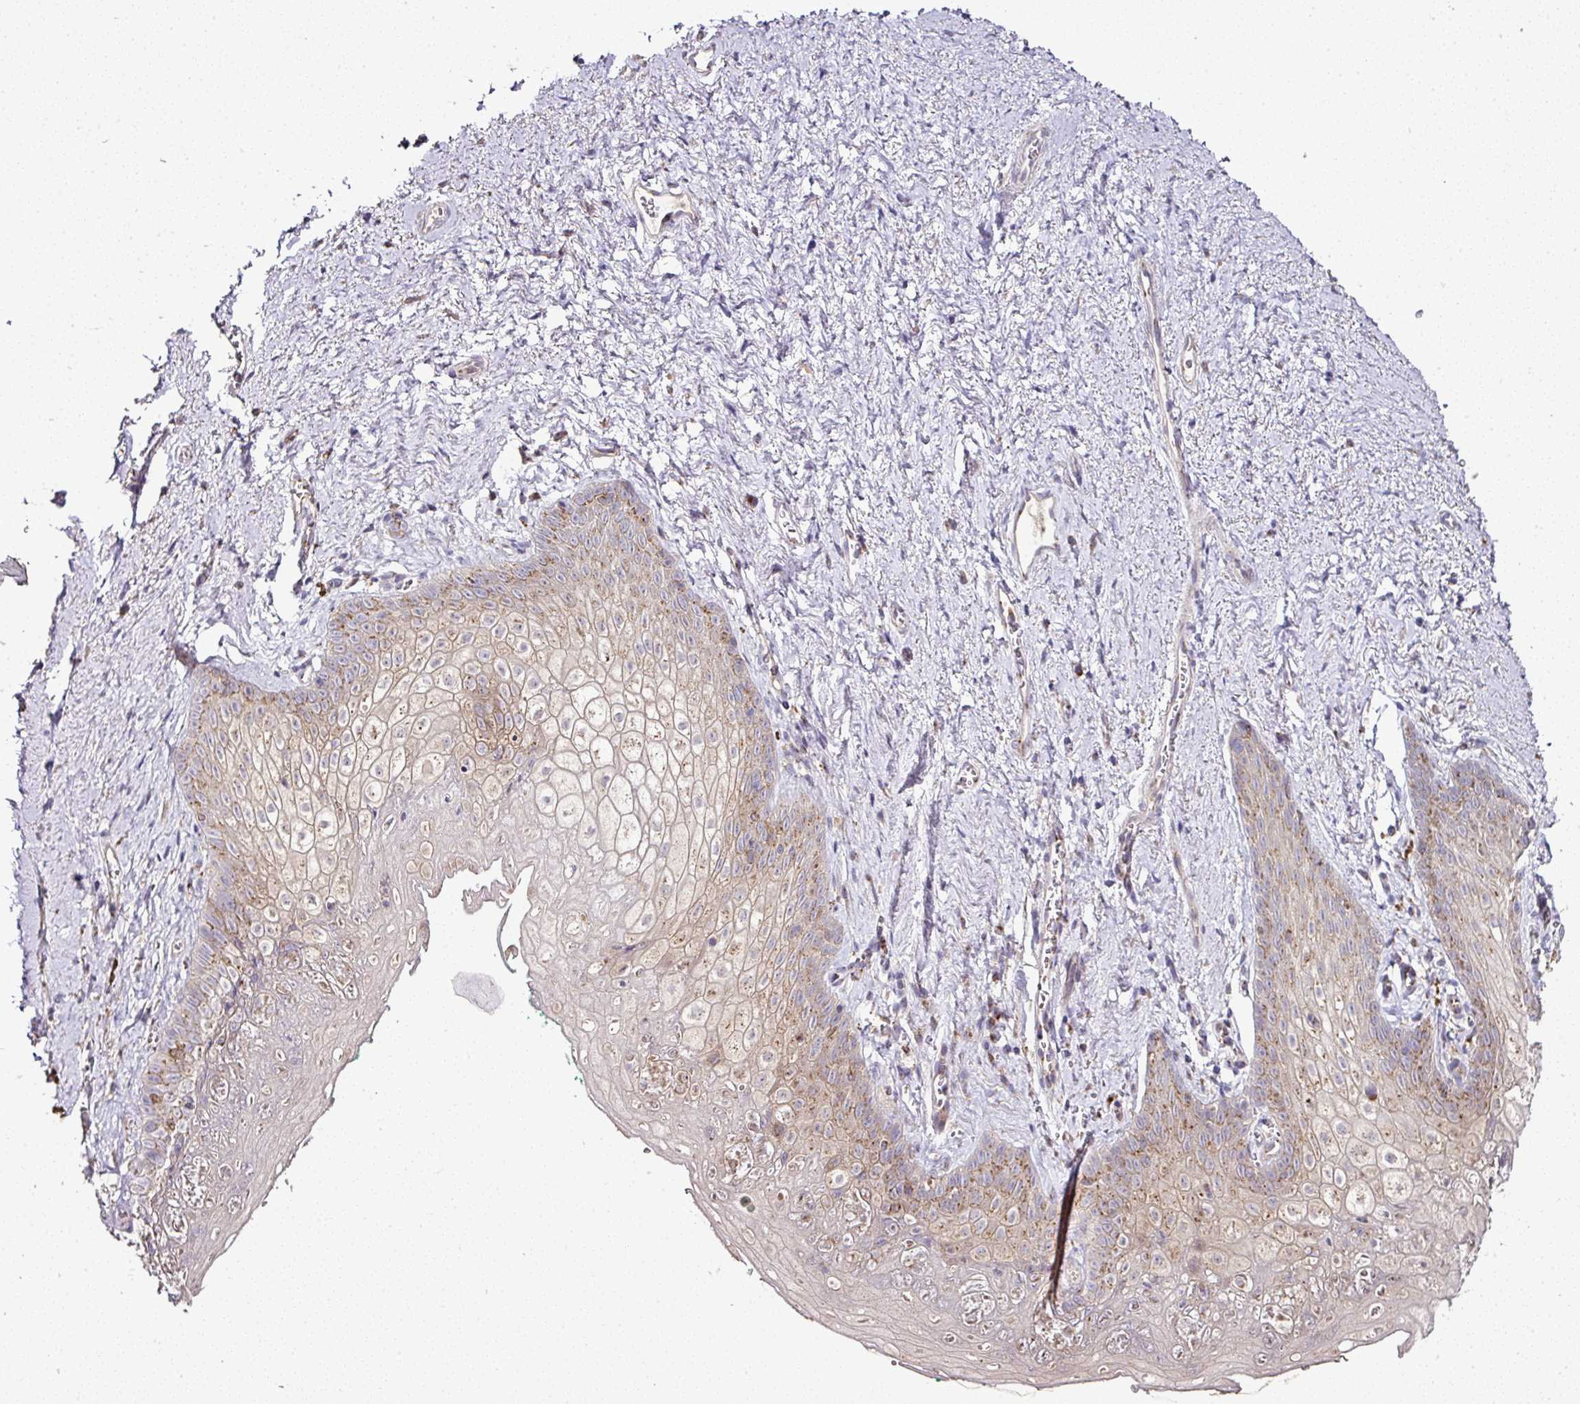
{"staining": {"intensity": "moderate", "quantity": "<25%", "location": "cytoplasmic/membranous"}, "tissue": "vagina", "cell_type": "Squamous epithelial cells", "image_type": "normal", "snomed": [{"axis": "morphology", "description": "Normal tissue, NOS"}, {"axis": "topography", "description": "Vulva"}, {"axis": "topography", "description": "Vagina"}, {"axis": "topography", "description": "Peripheral nerve tissue"}], "caption": "Moderate cytoplasmic/membranous protein staining is seen in approximately <25% of squamous epithelial cells in vagina.", "gene": "SKIC2", "patient": {"sex": "female", "age": 66}}